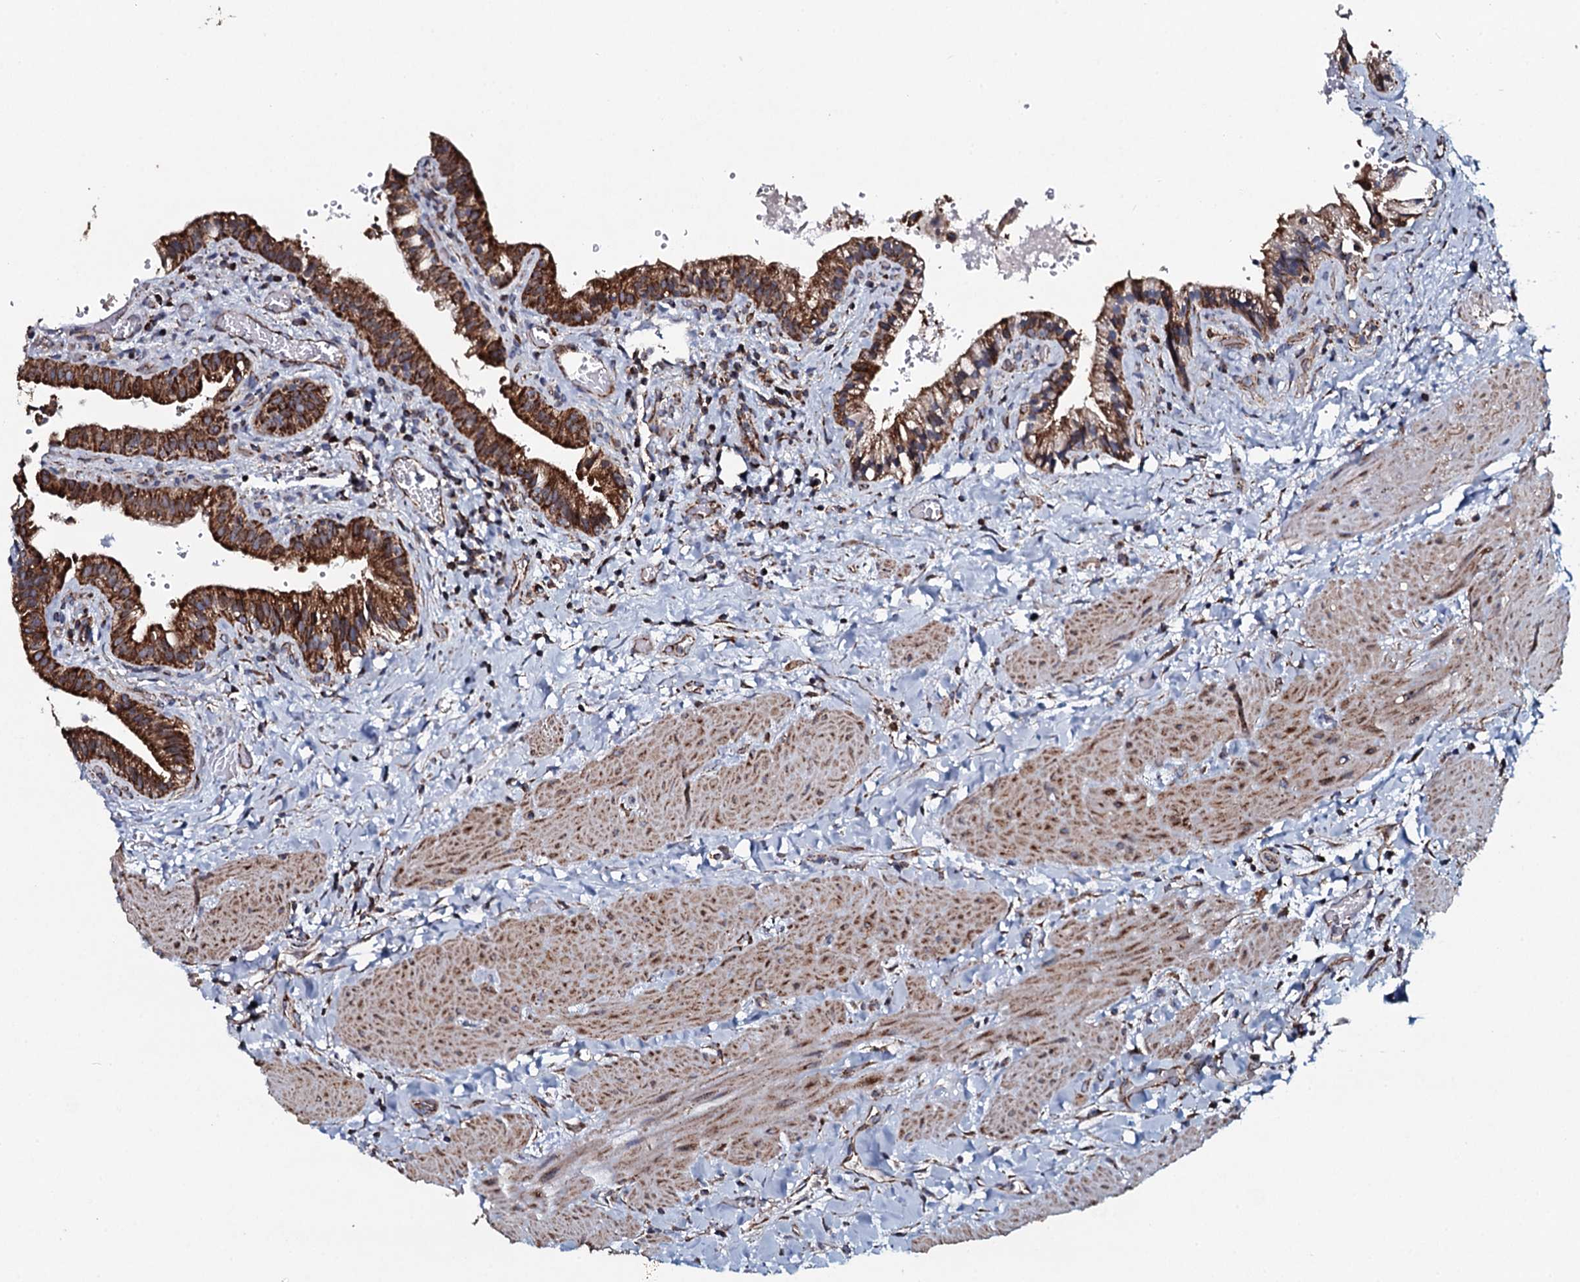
{"staining": {"intensity": "strong", "quantity": ">75%", "location": "cytoplasmic/membranous"}, "tissue": "gallbladder", "cell_type": "Glandular cells", "image_type": "normal", "snomed": [{"axis": "morphology", "description": "Normal tissue, NOS"}, {"axis": "topography", "description": "Gallbladder"}], "caption": "Protein staining reveals strong cytoplasmic/membranous staining in about >75% of glandular cells in unremarkable gallbladder.", "gene": "EVC2", "patient": {"sex": "male", "age": 24}}